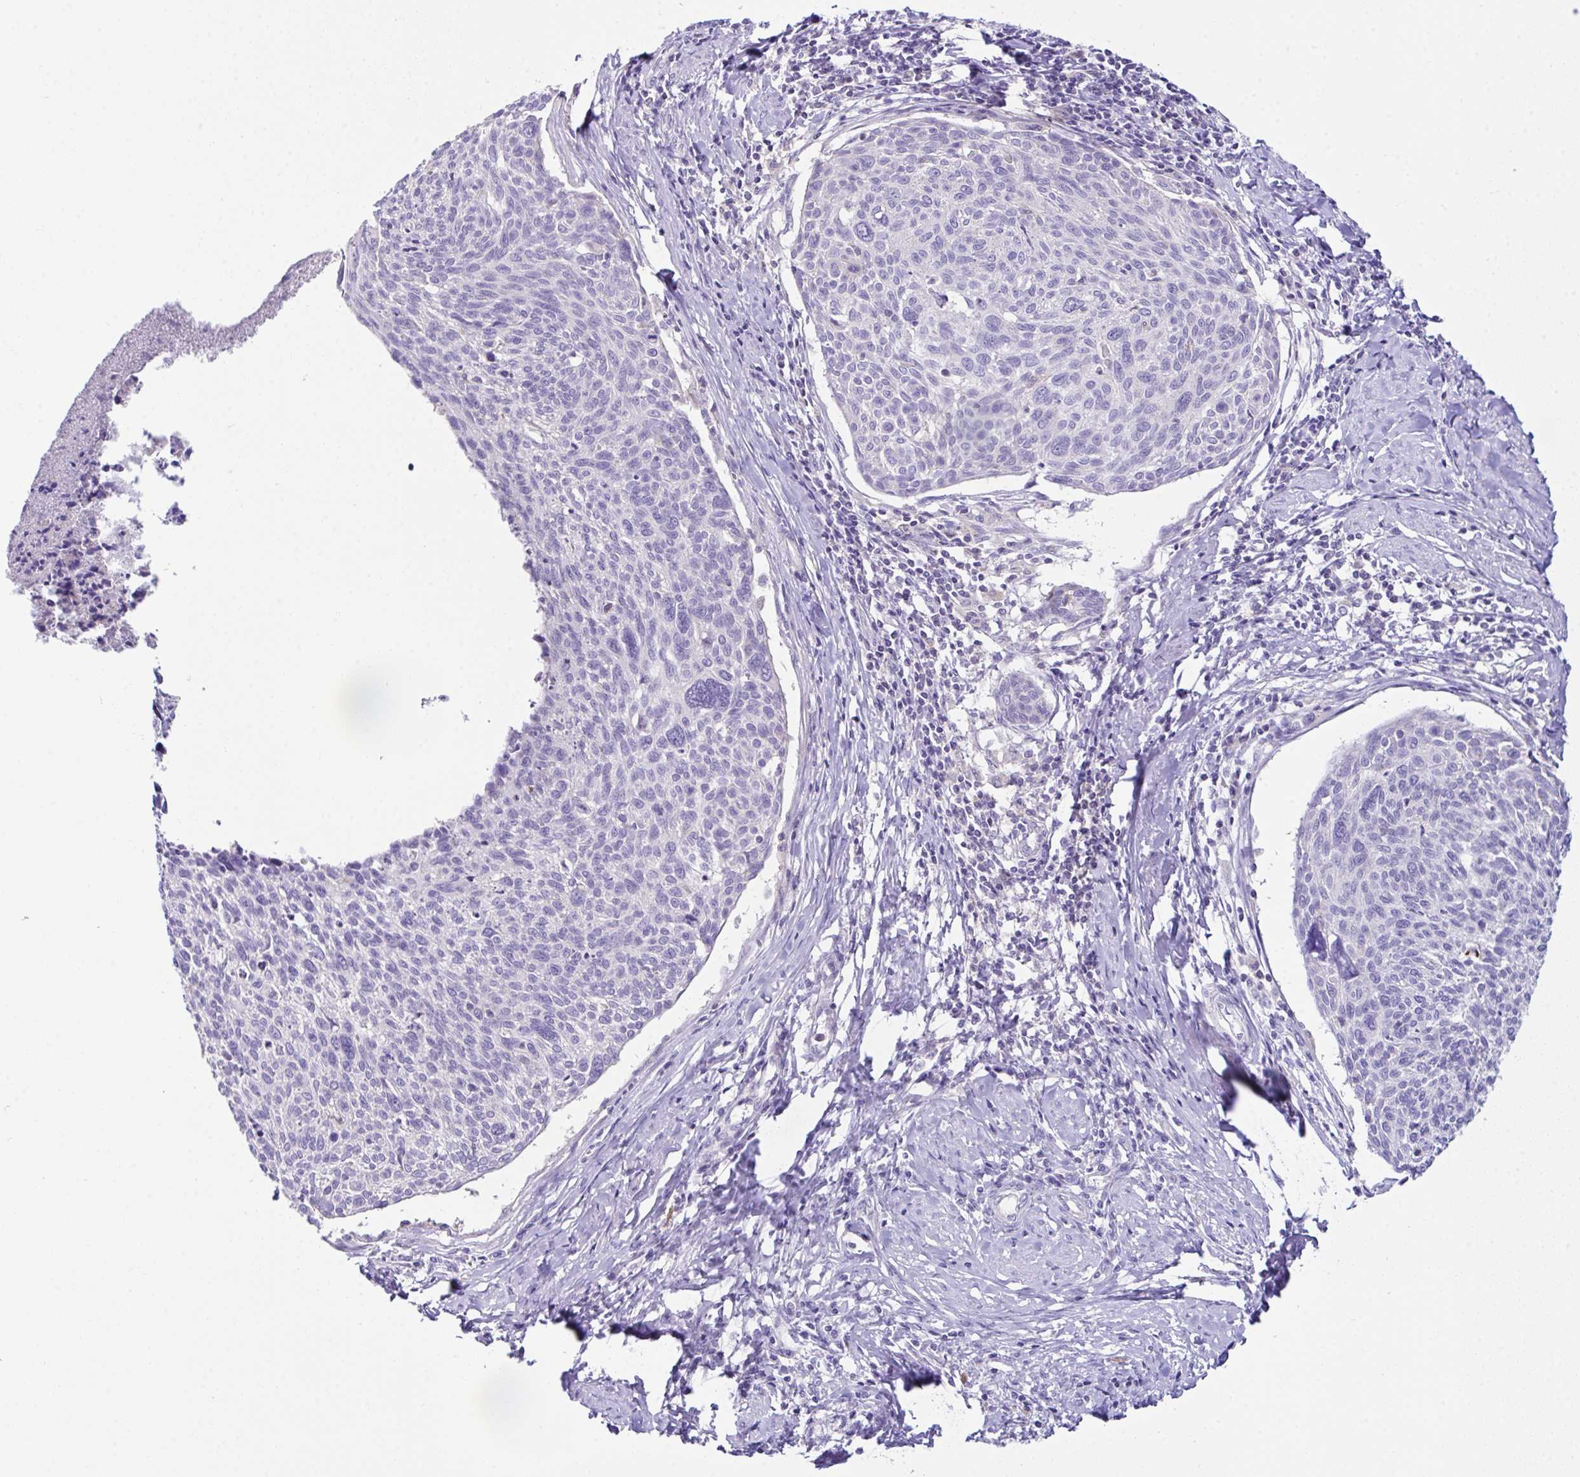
{"staining": {"intensity": "negative", "quantity": "none", "location": "none"}, "tissue": "cervical cancer", "cell_type": "Tumor cells", "image_type": "cancer", "snomed": [{"axis": "morphology", "description": "Squamous cell carcinoma, NOS"}, {"axis": "topography", "description": "Cervix"}], "caption": "DAB immunohistochemical staining of human cervical cancer (squamous cell carcinoma) displays no significant expression in tumor cells.", "gene": "D2HGDH", "patient": {"sex": "female", "age": 49}}